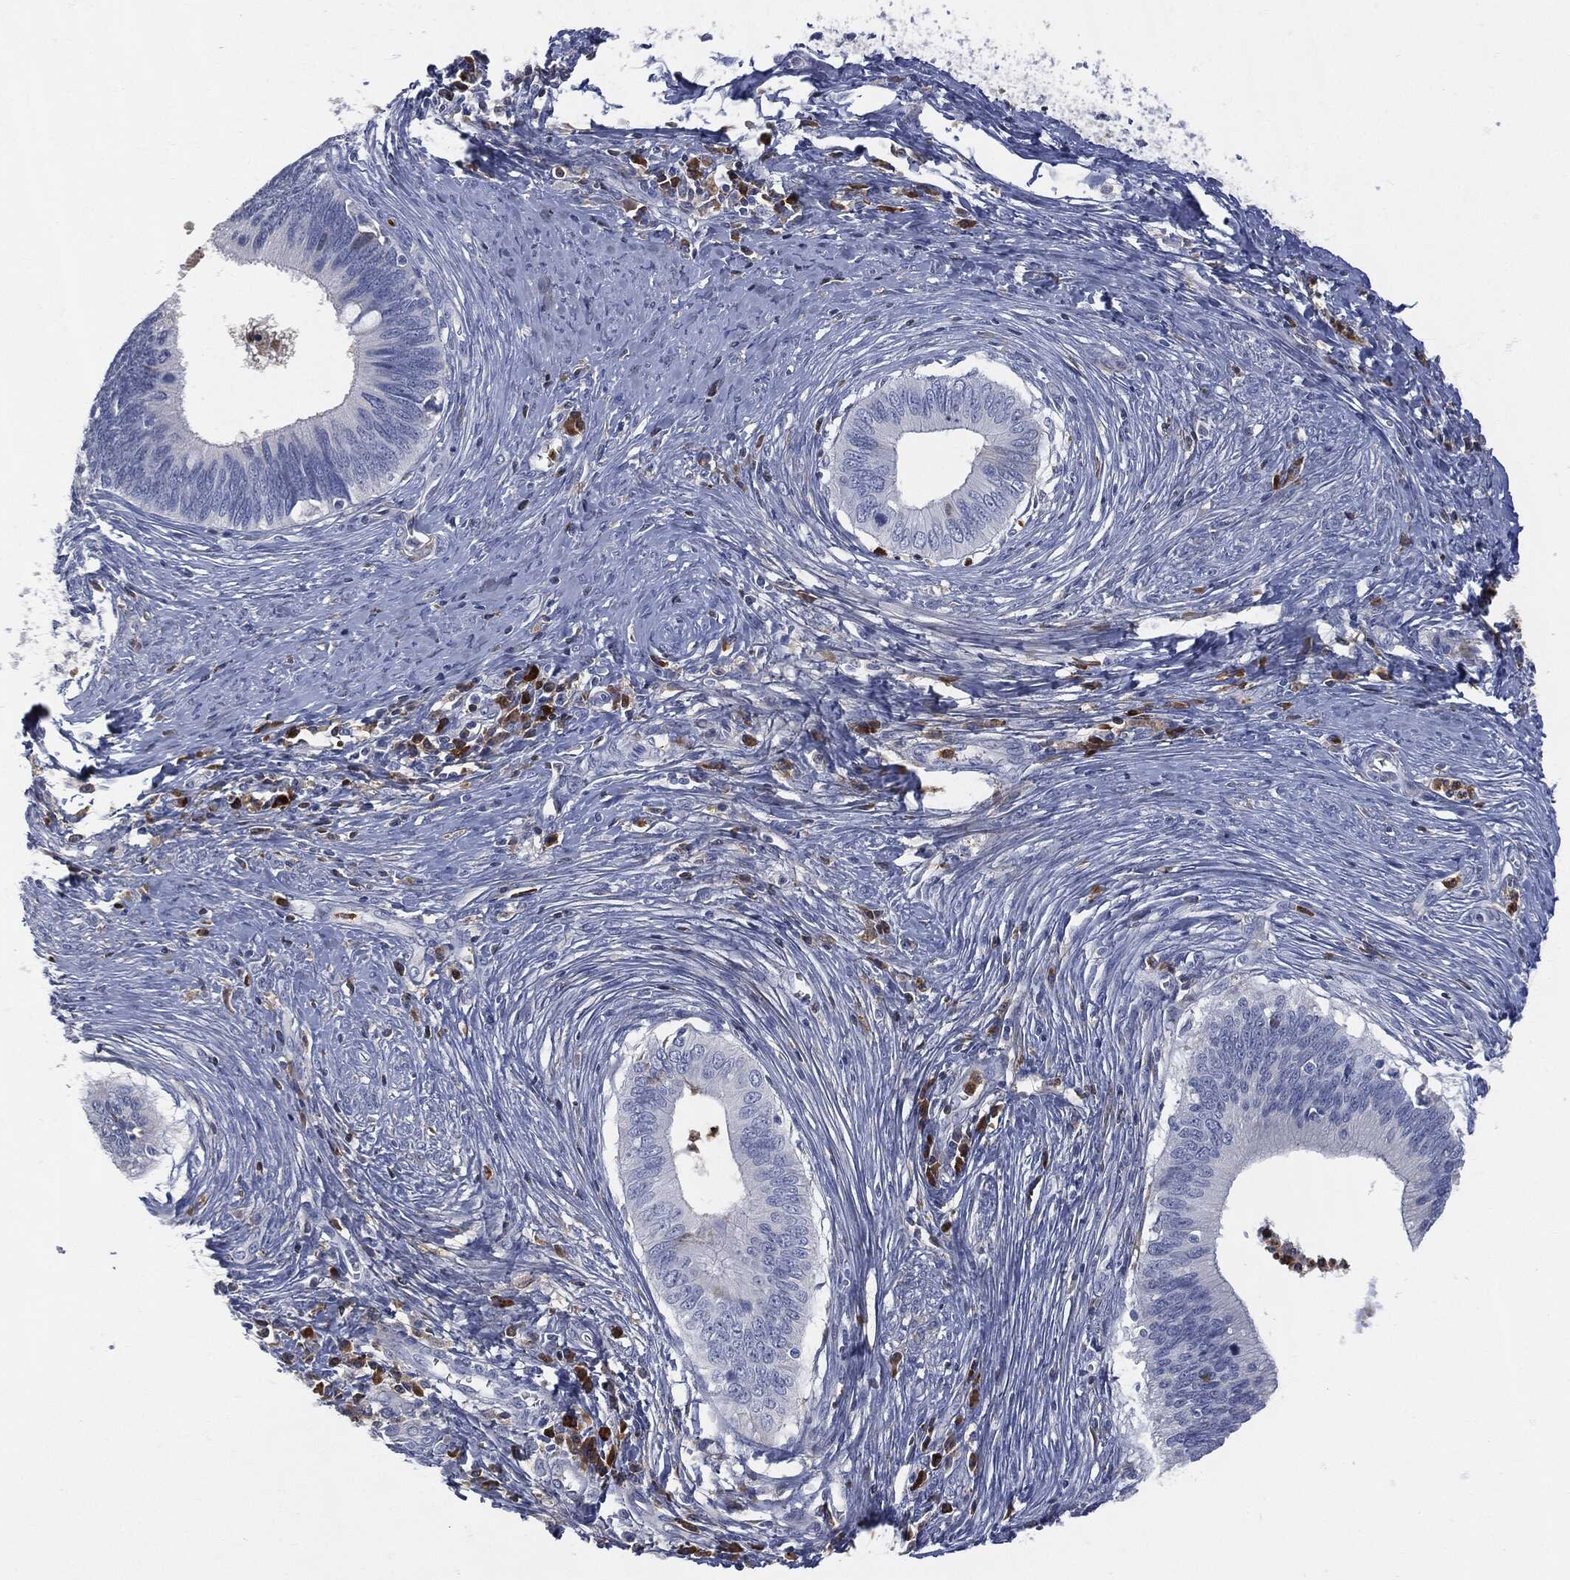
{"staining": {"intensity": "moderate", "quantity": "<25%", "location": "cytoplasmic/membranous"}, "tissue": "cervical cancer", "cell_type": "Tumor cells", "image_type": "cancer", "snomed": [{"axis": "morphology", "description": "Adenocarcinoma, NOS"}, {"axis": "topography", "description": "Cervix"}], "caption": "Immunohistochemistry (IHC) (DAB) staining of human adenocarcinoma (cervical) displays moderate cytoplasmic/membranous protein positivity in about <25% of tumor cells.", "gene": "BTK", "patient": {"sex": "female", "age": 42}}